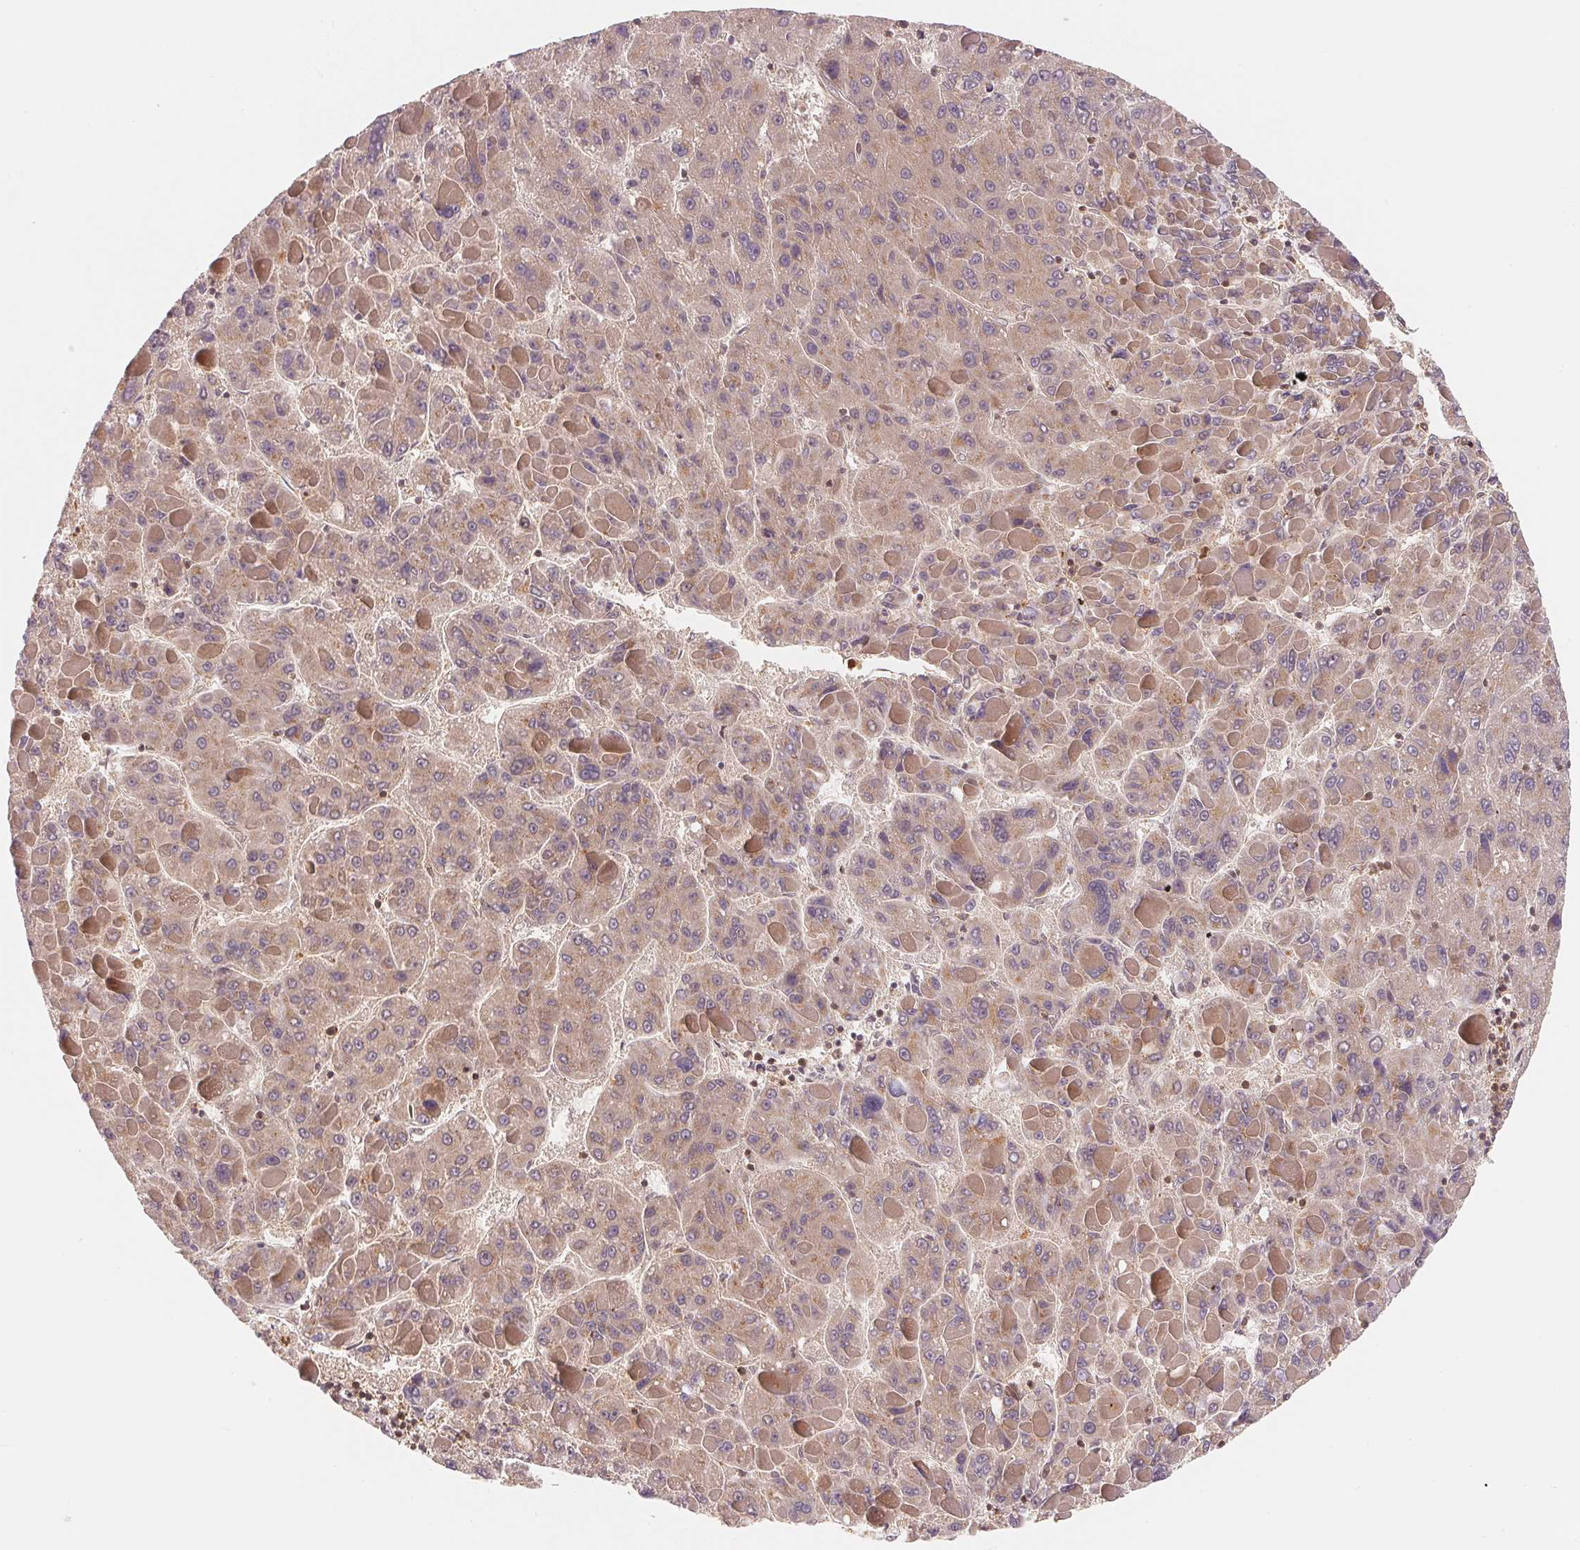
{"staining": {"intensity": "weak", "quantity": "25%-75%", "location": "cytoplasmic/membranous"}, "tissue": "liver cancer", "cell_type": "Tumor cells", "image_type": "cancer", "snomed": [{"axis": "morphology", "description": "Carcinoma, Hepatocellular, NOS"}, {"axis": "topography", "description": "Liver"}], "caption": "DAB (3,3'-diaminobenzidine) immunohistochemical staining of human liver cancer reveals weak cytoplasmic/membranous protein positivity in about 25%-75% of tumor cells. (brown staining indicates protein expression, while blue staining denotes nuclei).", "gene": "CCDC102B", "patient": {"sex": "female", "age": 82}}